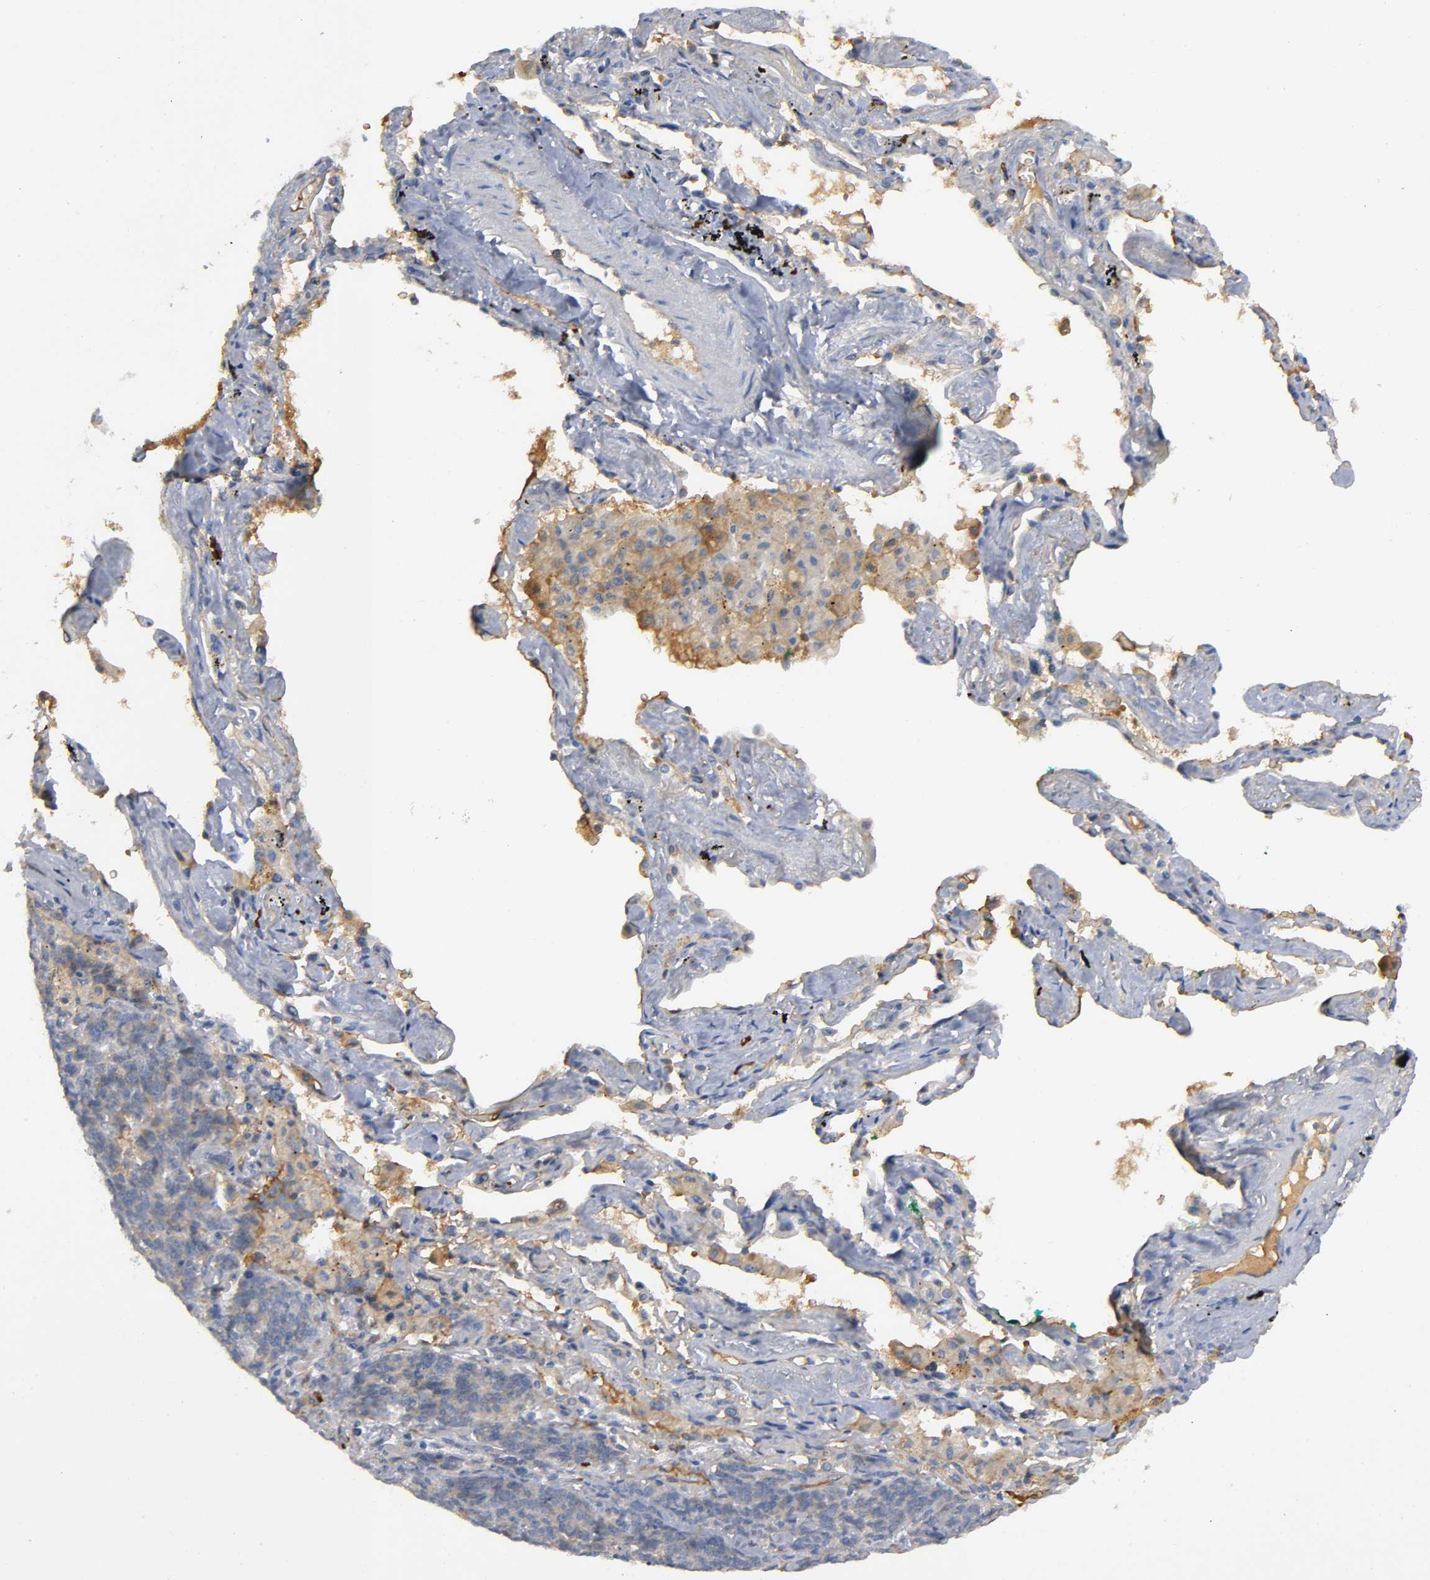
{"staining": {"intensity": "weak", "quantity": ">75%", "location": "cytoplasmic/membranous"}, "tissue": "lung cancer", "cell_type": "Tumor cells", "image_type": "cancer", "snomed": [{"axis": "morphology", "description": "Neoplasm, malignant, NOS"}, {"axis": "topography", "description": "Lung"}], "caption": "A high-resolution image shows immunohistochemistry (IHC) staining of lung cancer (neoplasm (malignant)), which shows weak cytoplasmic/membranous positivity in approximately >75% of tumor cells.", "gene": "NOVA1", "patient": {"sex": "female", "age": 58}}